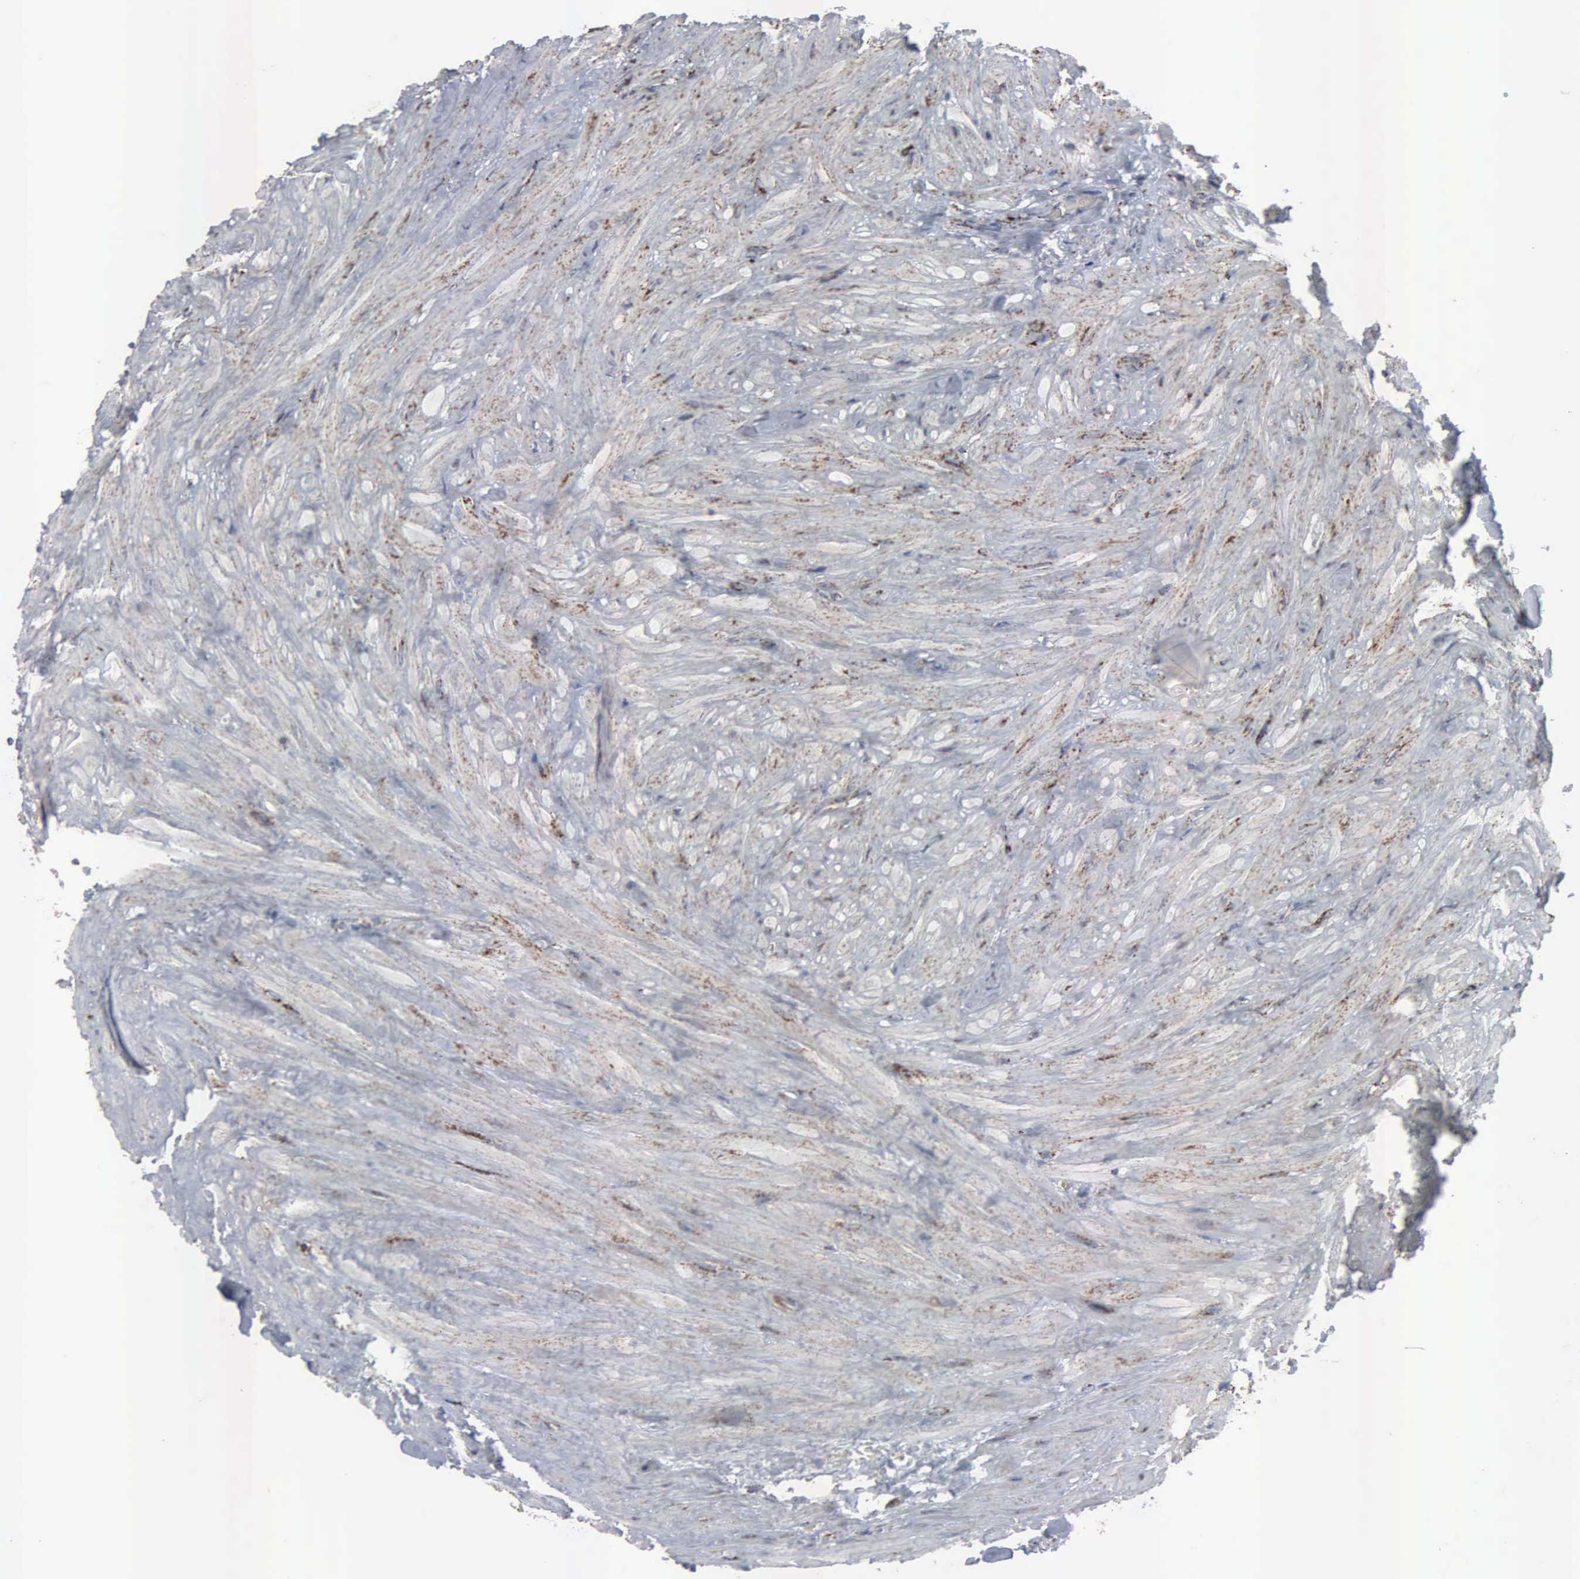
{"staining": {"intensity": "strong", "quantity": ">75%", "location": "cytoplasmic/membranous"}, "tissue": "seminal vesicle", "cell_type": "Glandular cells", "image_type": "normal", "snomed": [{"axis": "morphology", "description": "Normal tissue, NOS"}, {"axis": "topography", "description": "Seminal veicle"}], "caption": "Immunohistochemical staining of benign human seminal vesicle shows high levels of strong cytoplasmic/membranous positivity in about >75% of glandular cells.", "gene": "HSPA9", "patient": {"sex": "male", "age": 69}}